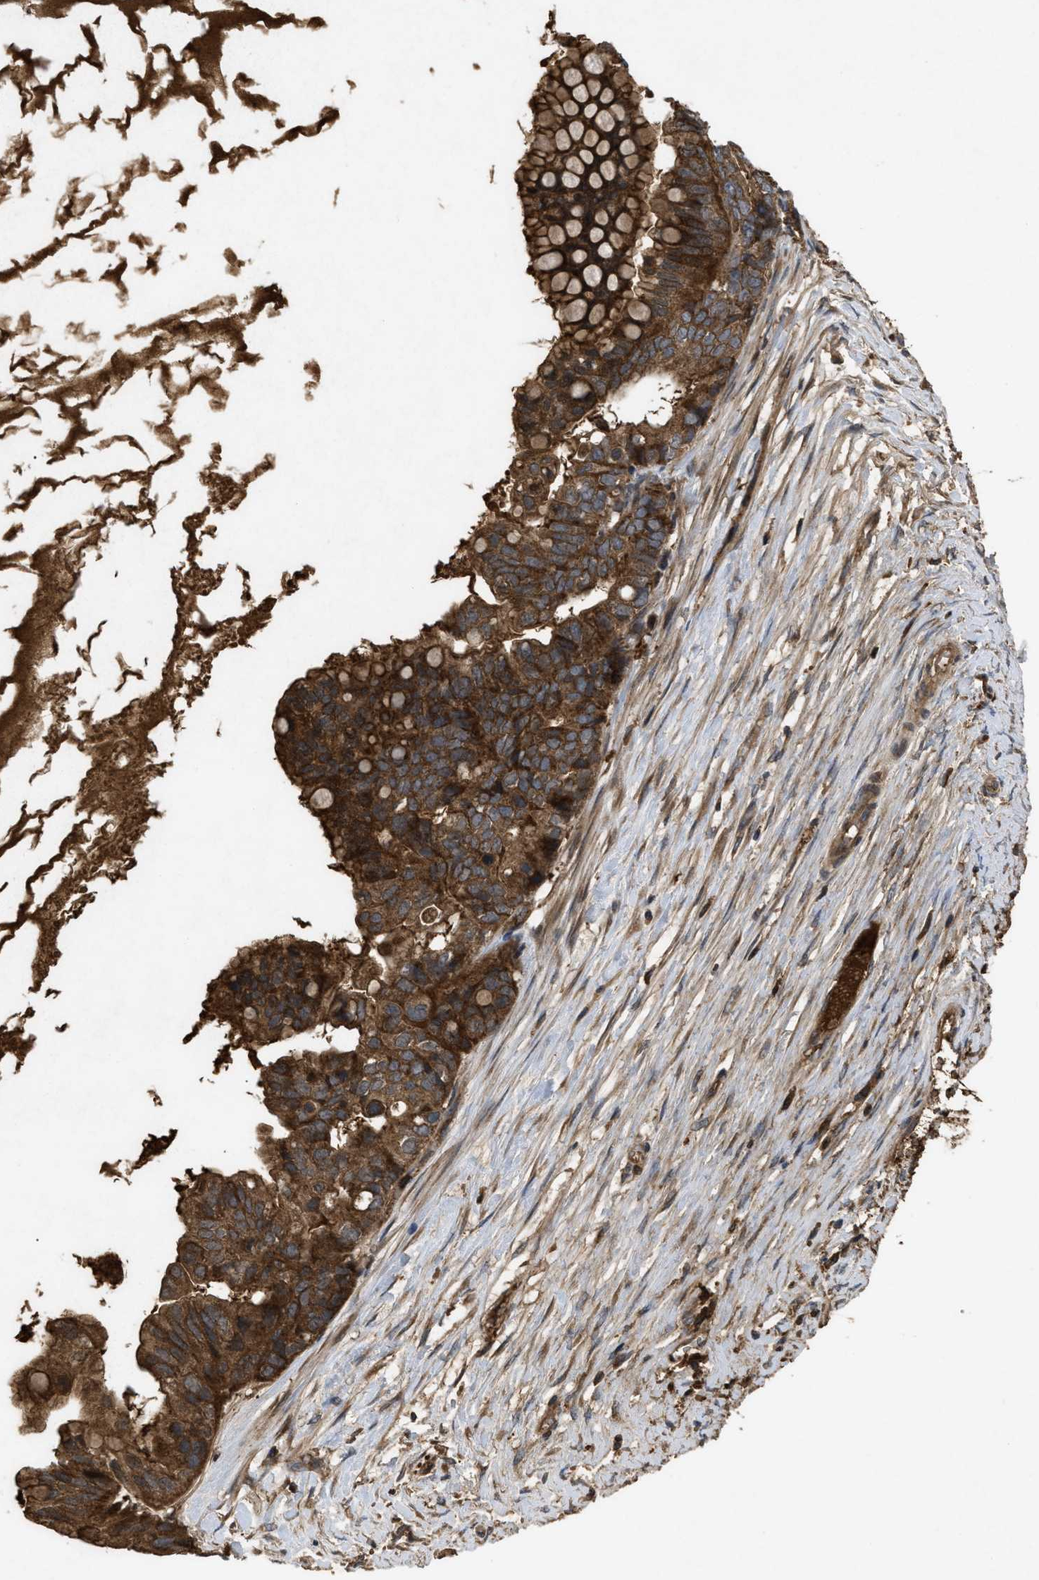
{"staining": {"intensity": "strong", "quantity": ">75%", "location": "cytoplasmic/membranous"}, "tissue": "ovarian cancer", "cell_type": "Tumor cells", "image_type": "cancer", "snomed": [{"axis": "morphology", "description": "Cystadenocarcinoma, mucinous, NOS"}, {"axis": "topography", "description": "Ovary"}], "caption": "Ovarian mucinous cystadenocarcinoma was stained to show a protein in brown. There is high levels of strong cytoplasmic/membranous positivity in approximately >75% of tumor cells.", "gene": "RAB2A", "patient": {"sex": "female", "age": 80}}